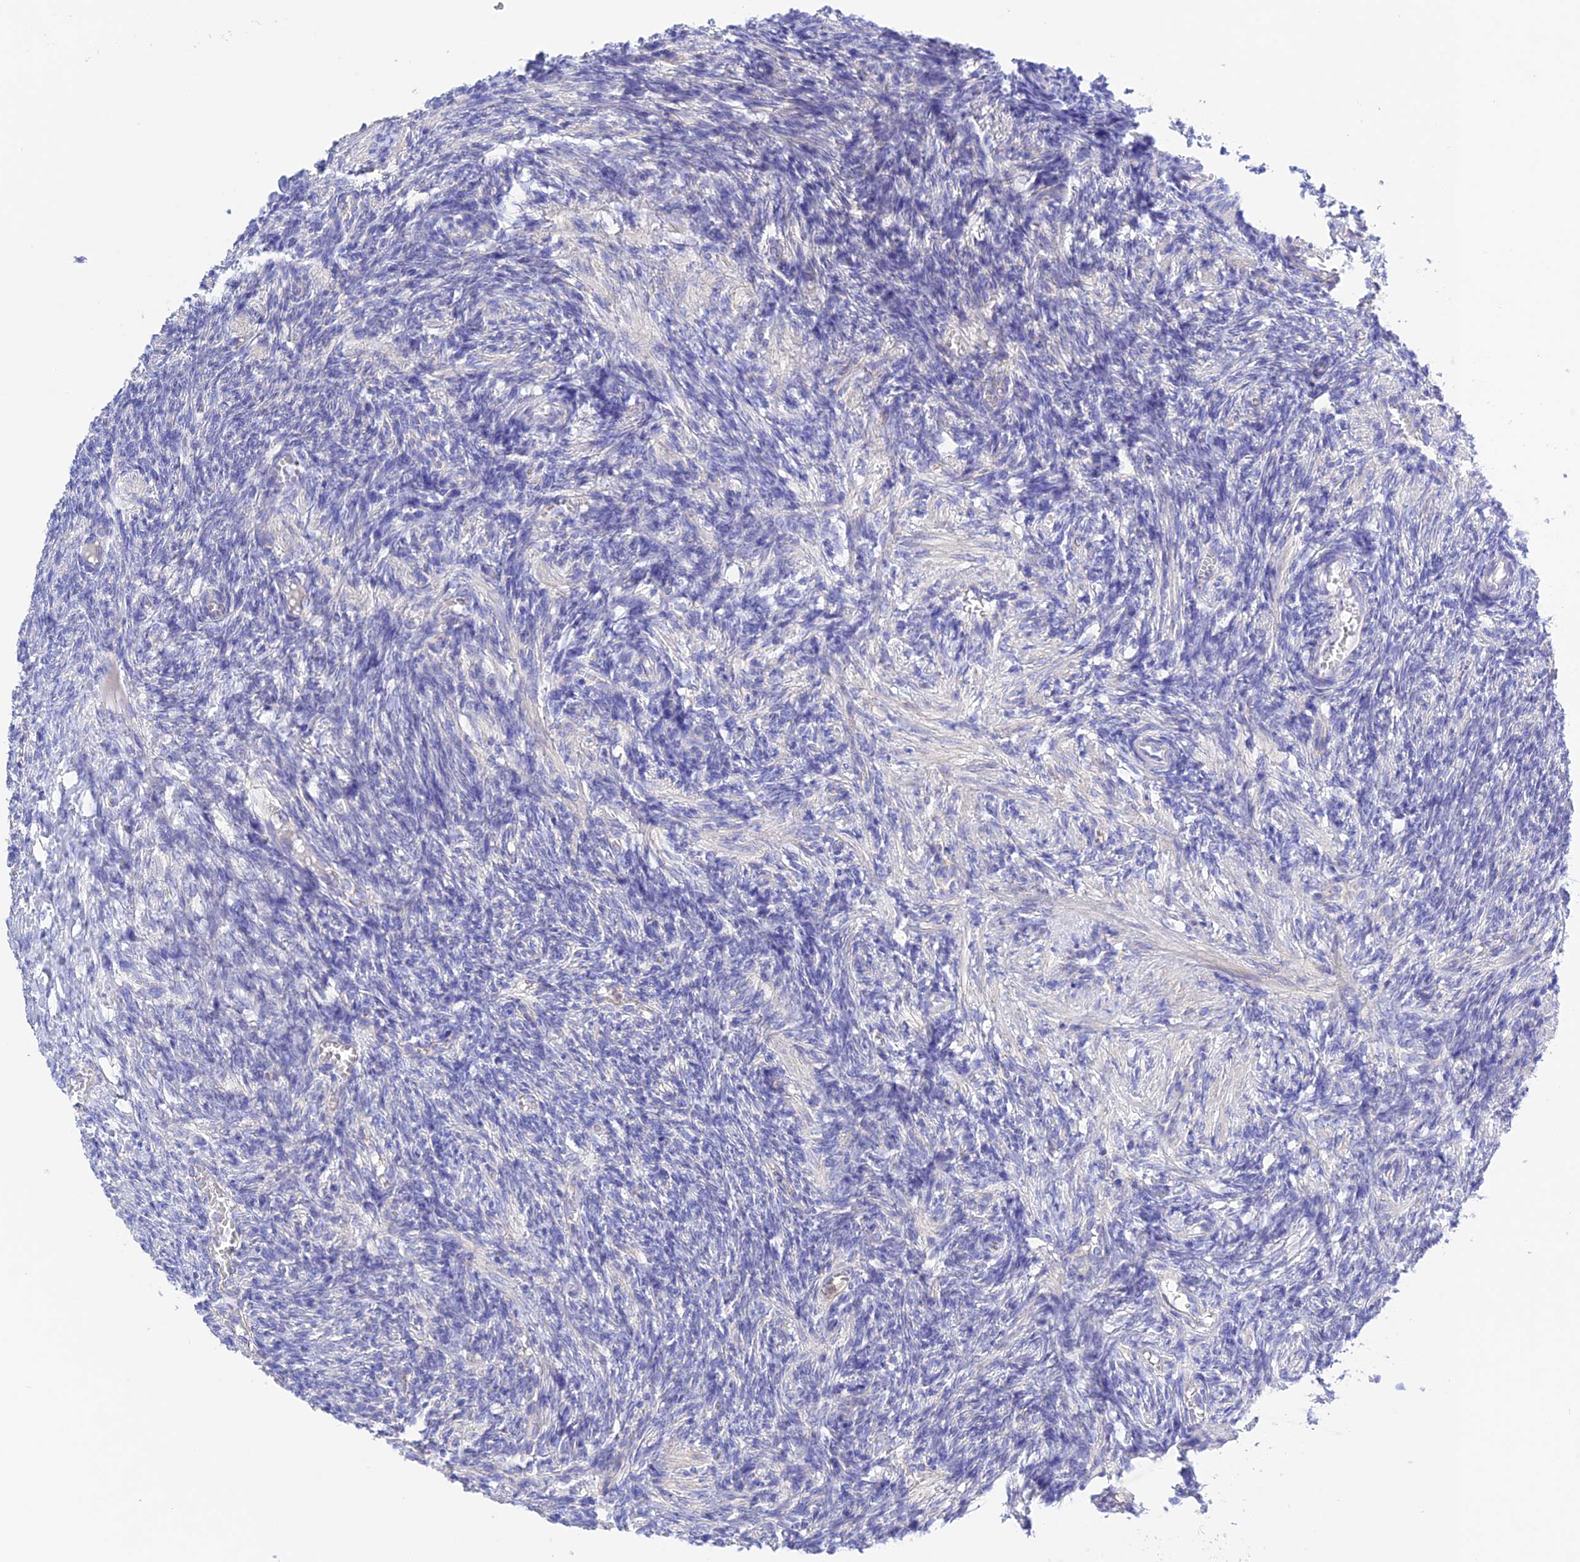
{"staining": {"intensity": "negative", "quantity": "none", "location": "none"}, "tissue": "ovary", "cell_type": "Ovarian stroma cells", "image_type": "normal", "snomed": [{"axis": "morphology", "description": "Normal tissue, NOS"}, {"axis": "topography", "description": "Ovary"}], "caption": "The micrograph displays no staining of ovarian stroma cells in unremarkable ovary.", "gene": "CHSY3", "patient": {"sex": "female", "age": 27}}